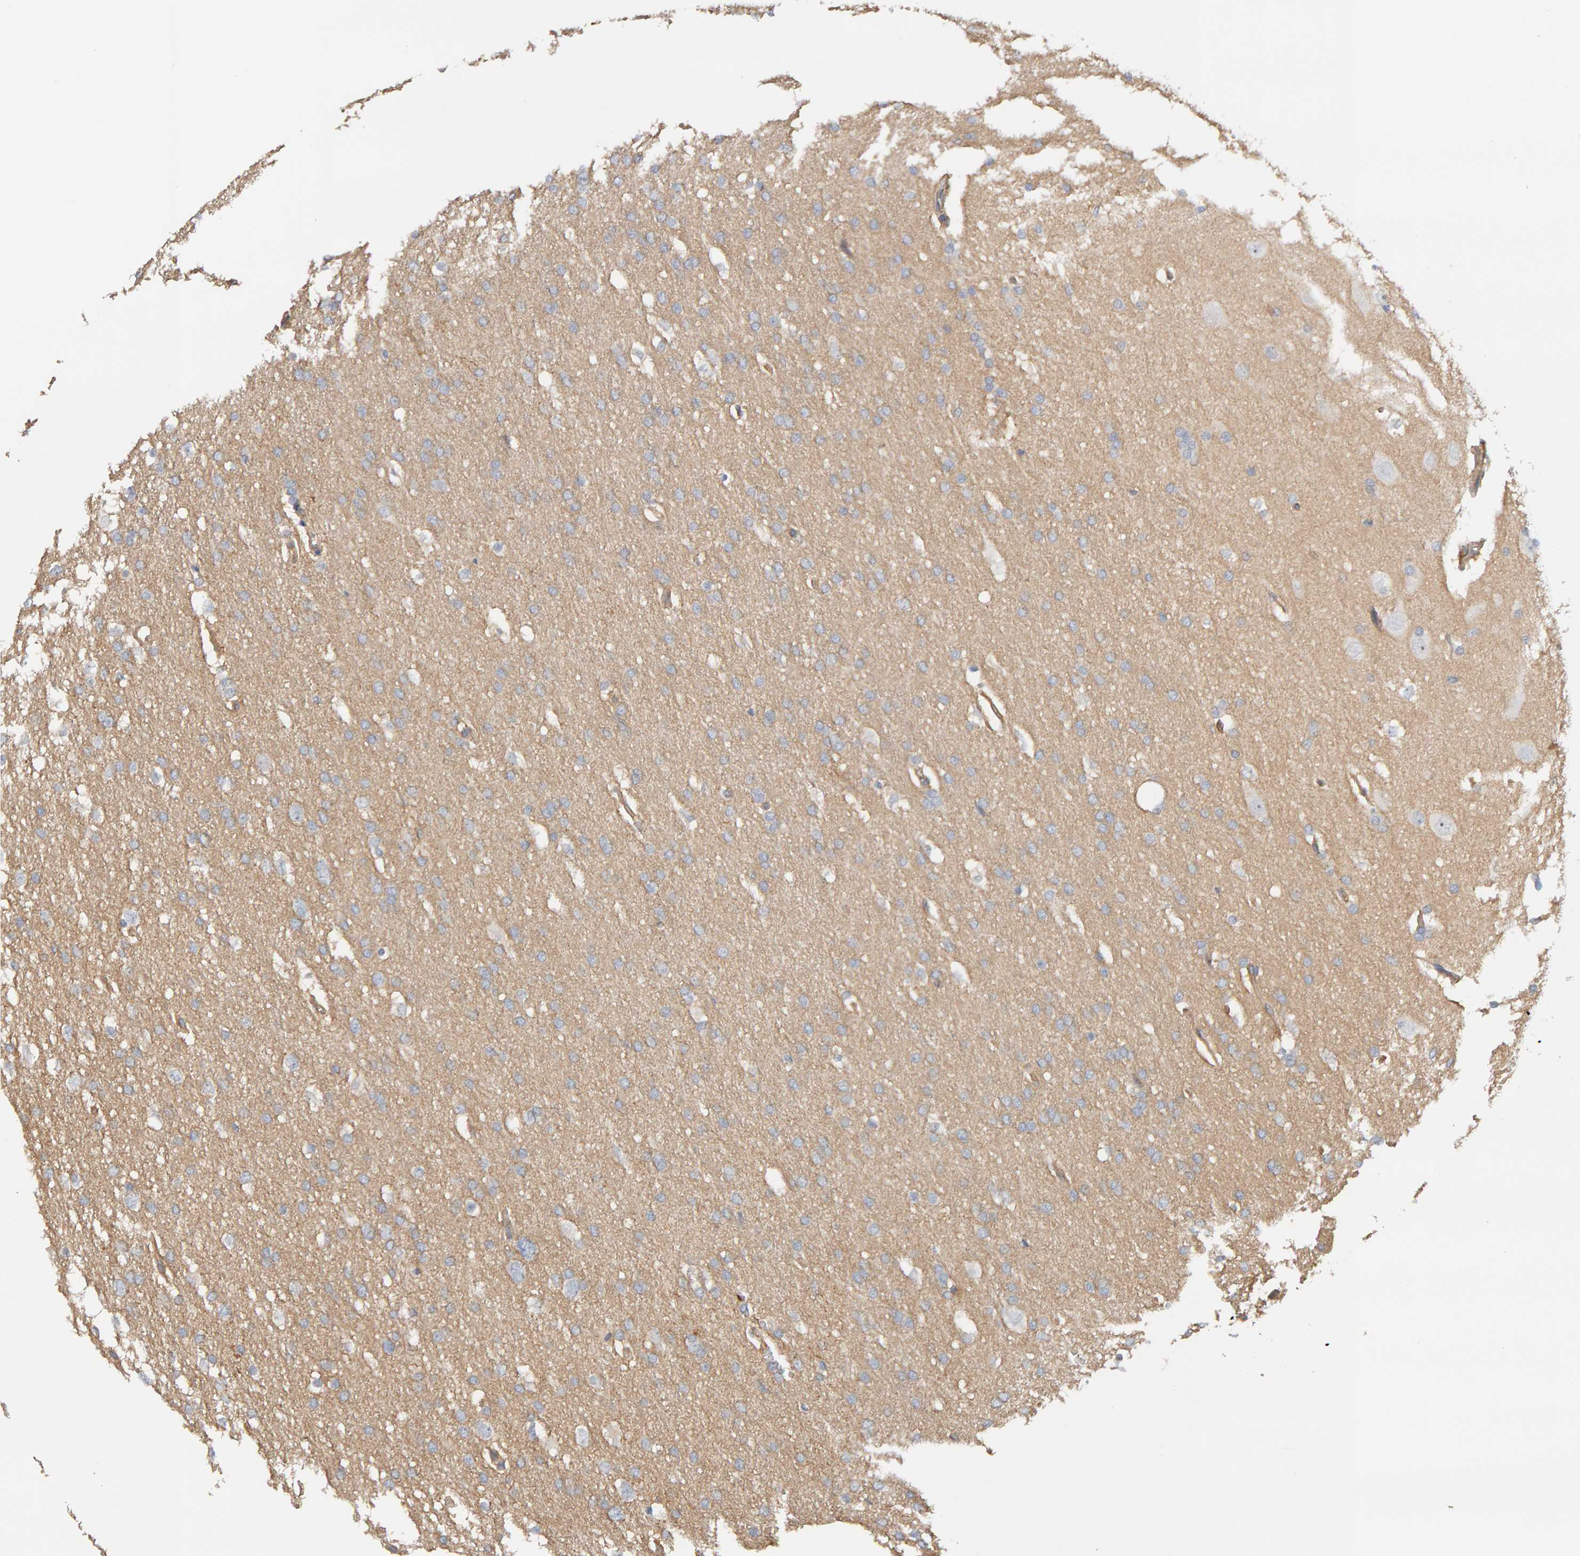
{"staining": {"intensity": "negative", "quantity": "none", "location": "none"}, "tissue": "glioma", "cell_type": "Tumor cells", "image_type": "cancer", "snomed": [{"axis": "morphology", "description": "Glioma, malignant, Low grade"}, {"axis": "topography", "description": "Brain"}], "caption": "Immunohistochemistry of human glioma reveals no staining in tumor cells.", "gene": "PPP1R16A", "patient": {"sex": "female", "age": 37}}